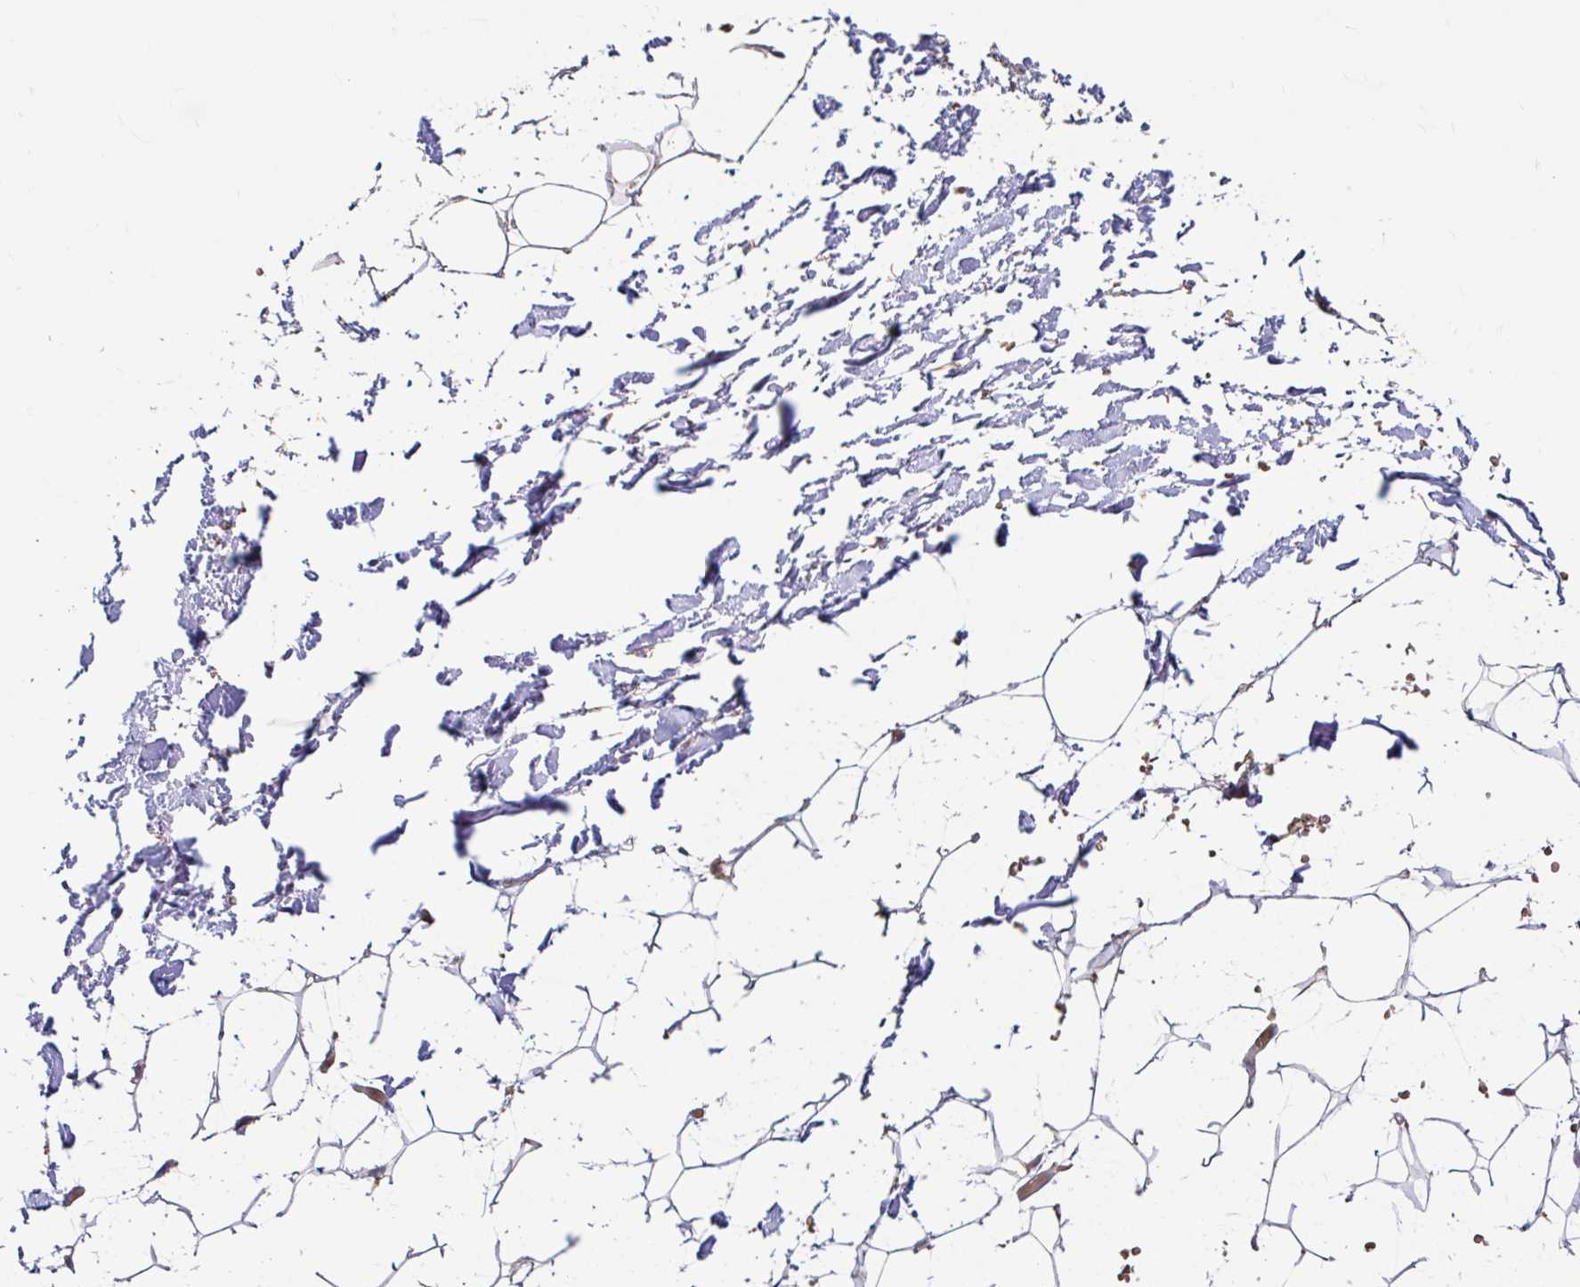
{"staining": {"intensity": "weak", "quantity": "<25%", "location": "cytoplasmic/membranous"}, "tissue": "adipose tissue", "cell_type": "Adipocytes", "image_type": "normal", "snomed": [{"axis": "morphology", "description": "Normal tissue, NOS"}, {"axis": "topography", "description": "Skin"}, {"axis": "topography", "description": "Peripheral nerve tissue"}], "caption": "An immunohistochemistry (IHC) histopathology image of normal adipose tissue is shown. There is no staining in adipocytes of adipose tissue.", "gene": "STYXL1", "patient": {"sex": "female", "age": 56}}